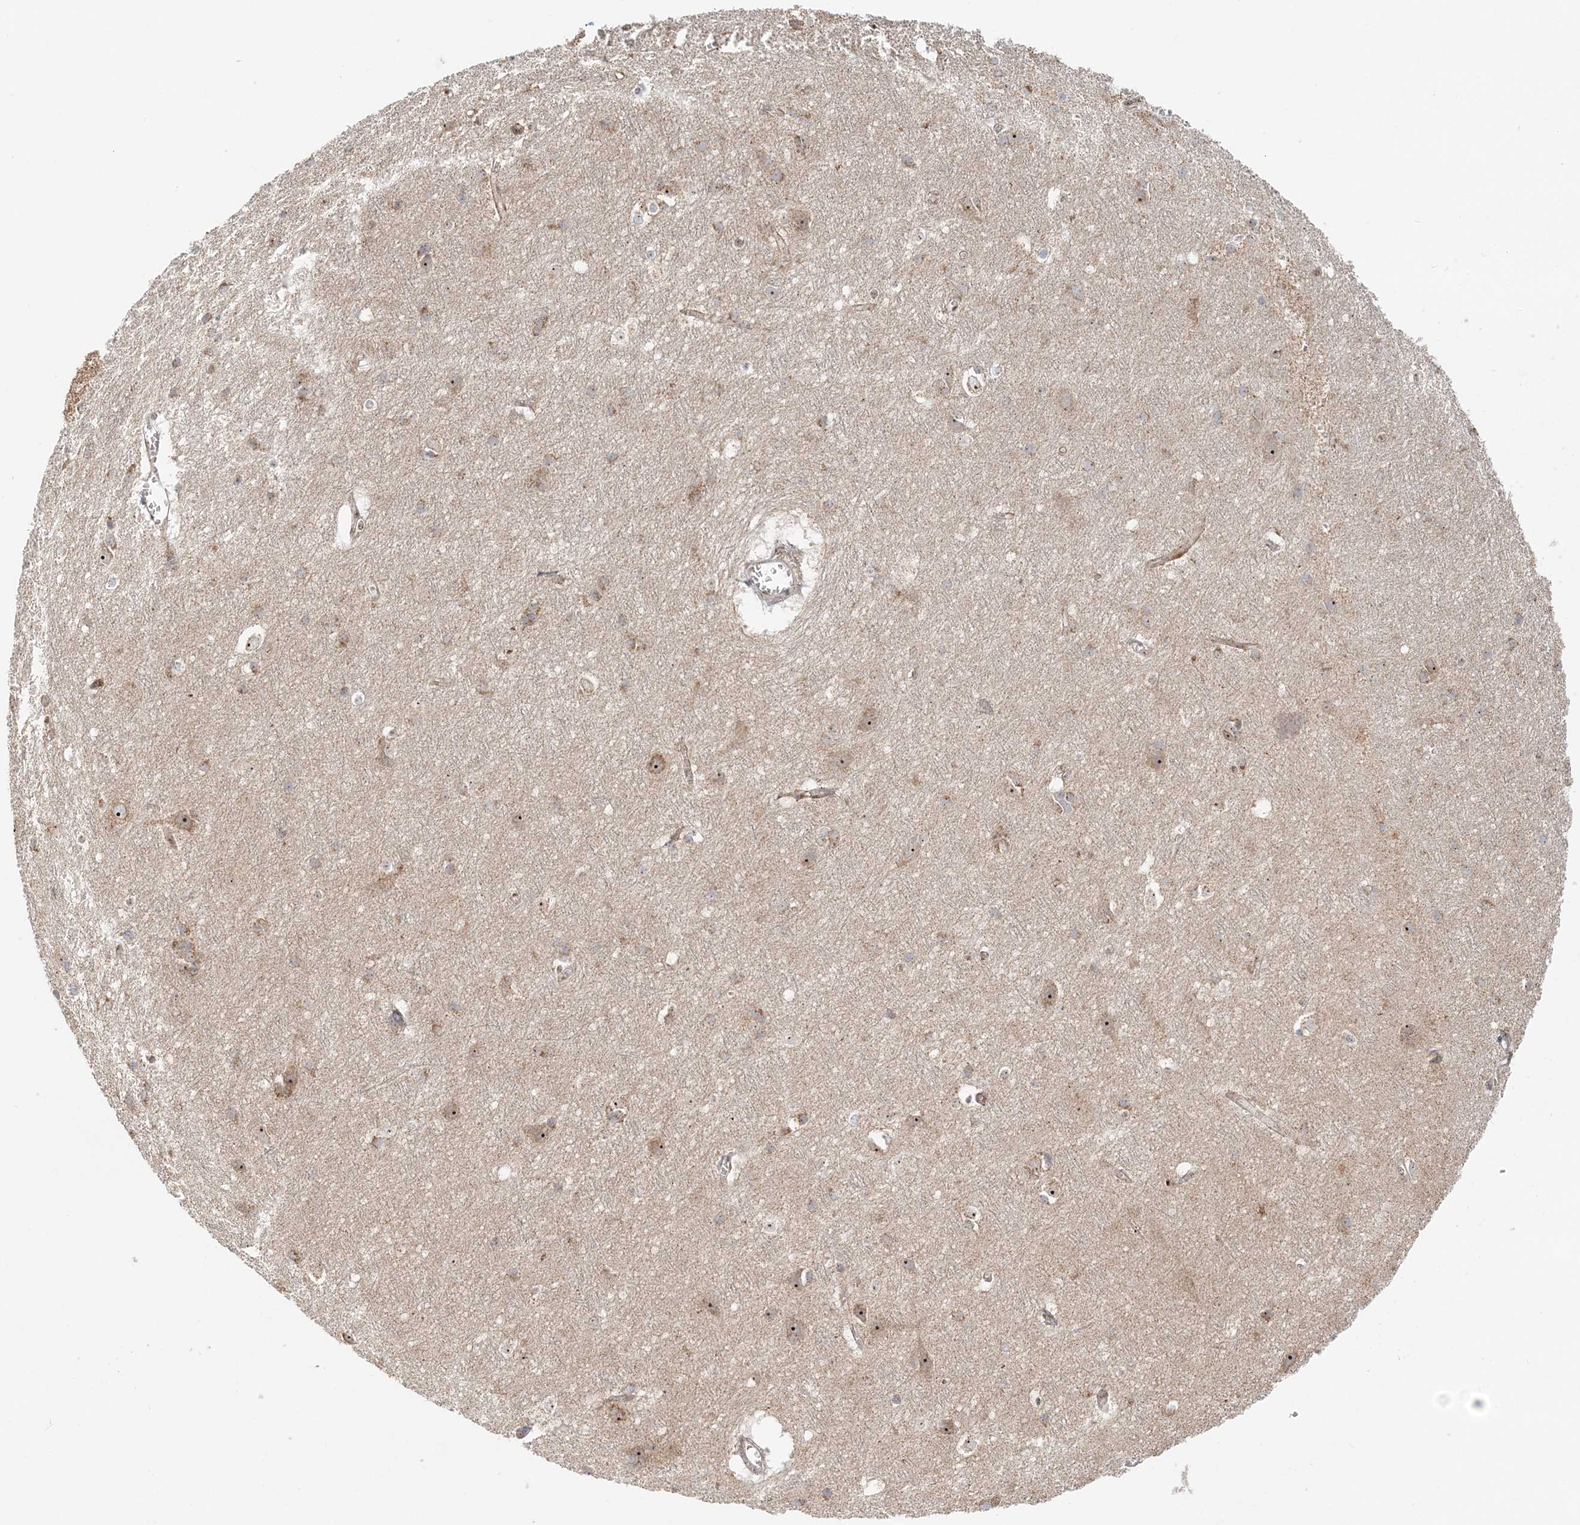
{"staining": {"intensity": "negative", "quantity": "none", "location": "none"}, "tissue": "cerebral cortex", "cell_type": "Endothelial cells", "image_type": "normal", "snomed": [{"axis": "morphology", "description": "Normal tissue, NOS"}, {"axis": "topography", "description": "Cerebral cortex"}], "caption": "A high-resolution histopathology image shows immunohistochemistry (IHC) staining of unremarkable cerebral cortex, which demonstrates no significant expression in endothelial cells. Brightfield microscopy of IHC stained with DAB (brown) and hematoxylin (blue), captured at high magnification.", "gene": "UBE2F", "patient": {"sex": "male", "age": 54}}